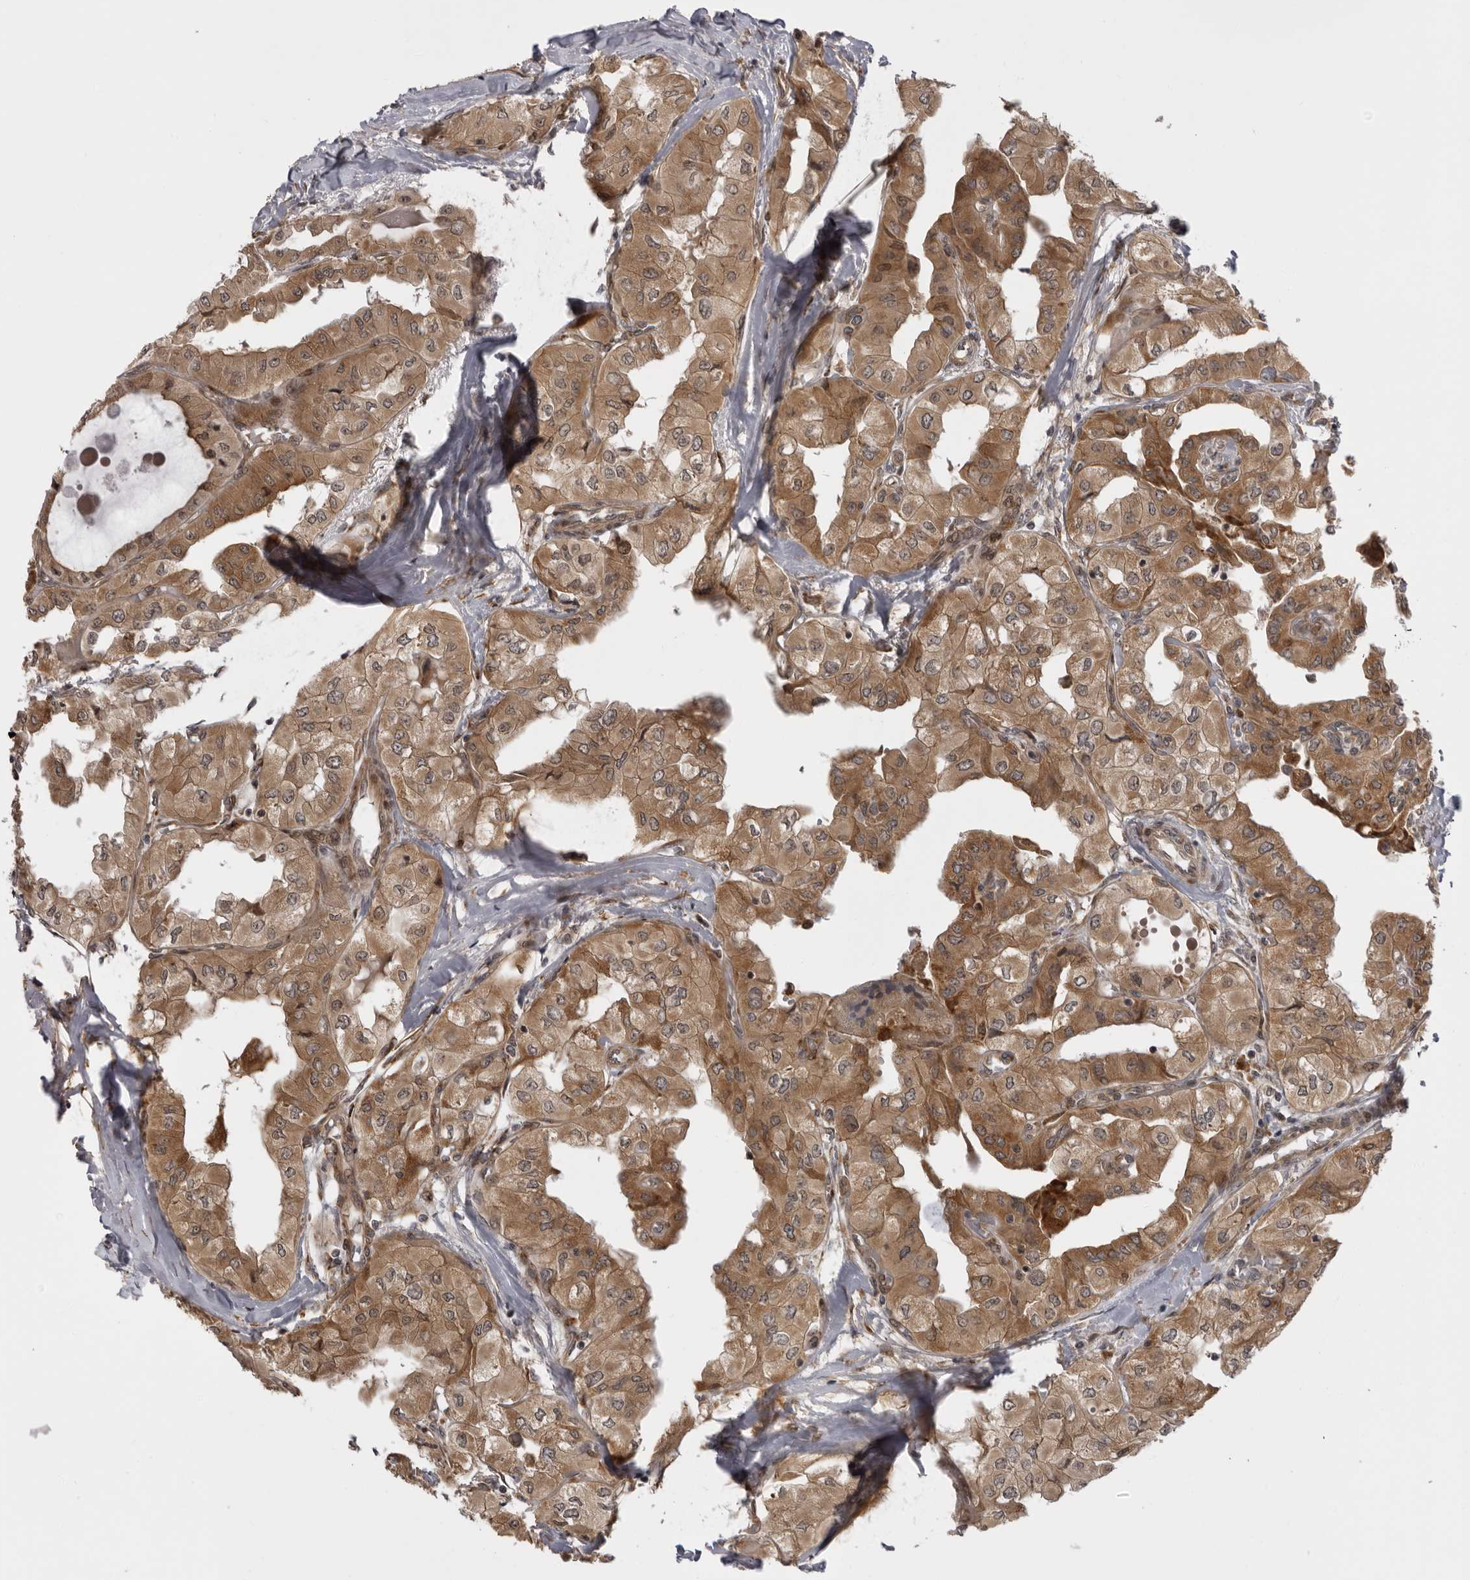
{"staining": {"intensity": "moderate", "quantity": ">75%", "location": "cytoplasmic/membranous"}, "tissue": "thyroid cancer", "cell_type": "Tumor cells", "image_type": "cancer", "snomed": [{"axis": "morphology", "description": "Papillary adenocarcinoma, NOS"}, {"axis": "topography", "description": "Thyroid gland"}], "caption": "Thyroid cancer (papillary adenocarcinoma) stained for a protein (brown) demonstrates moderate cytoplasmic/membranous positive staining in about >75% of tumor cells.", "gene": "DNAH14", "patient": {"sex": "female", "age": 59}}